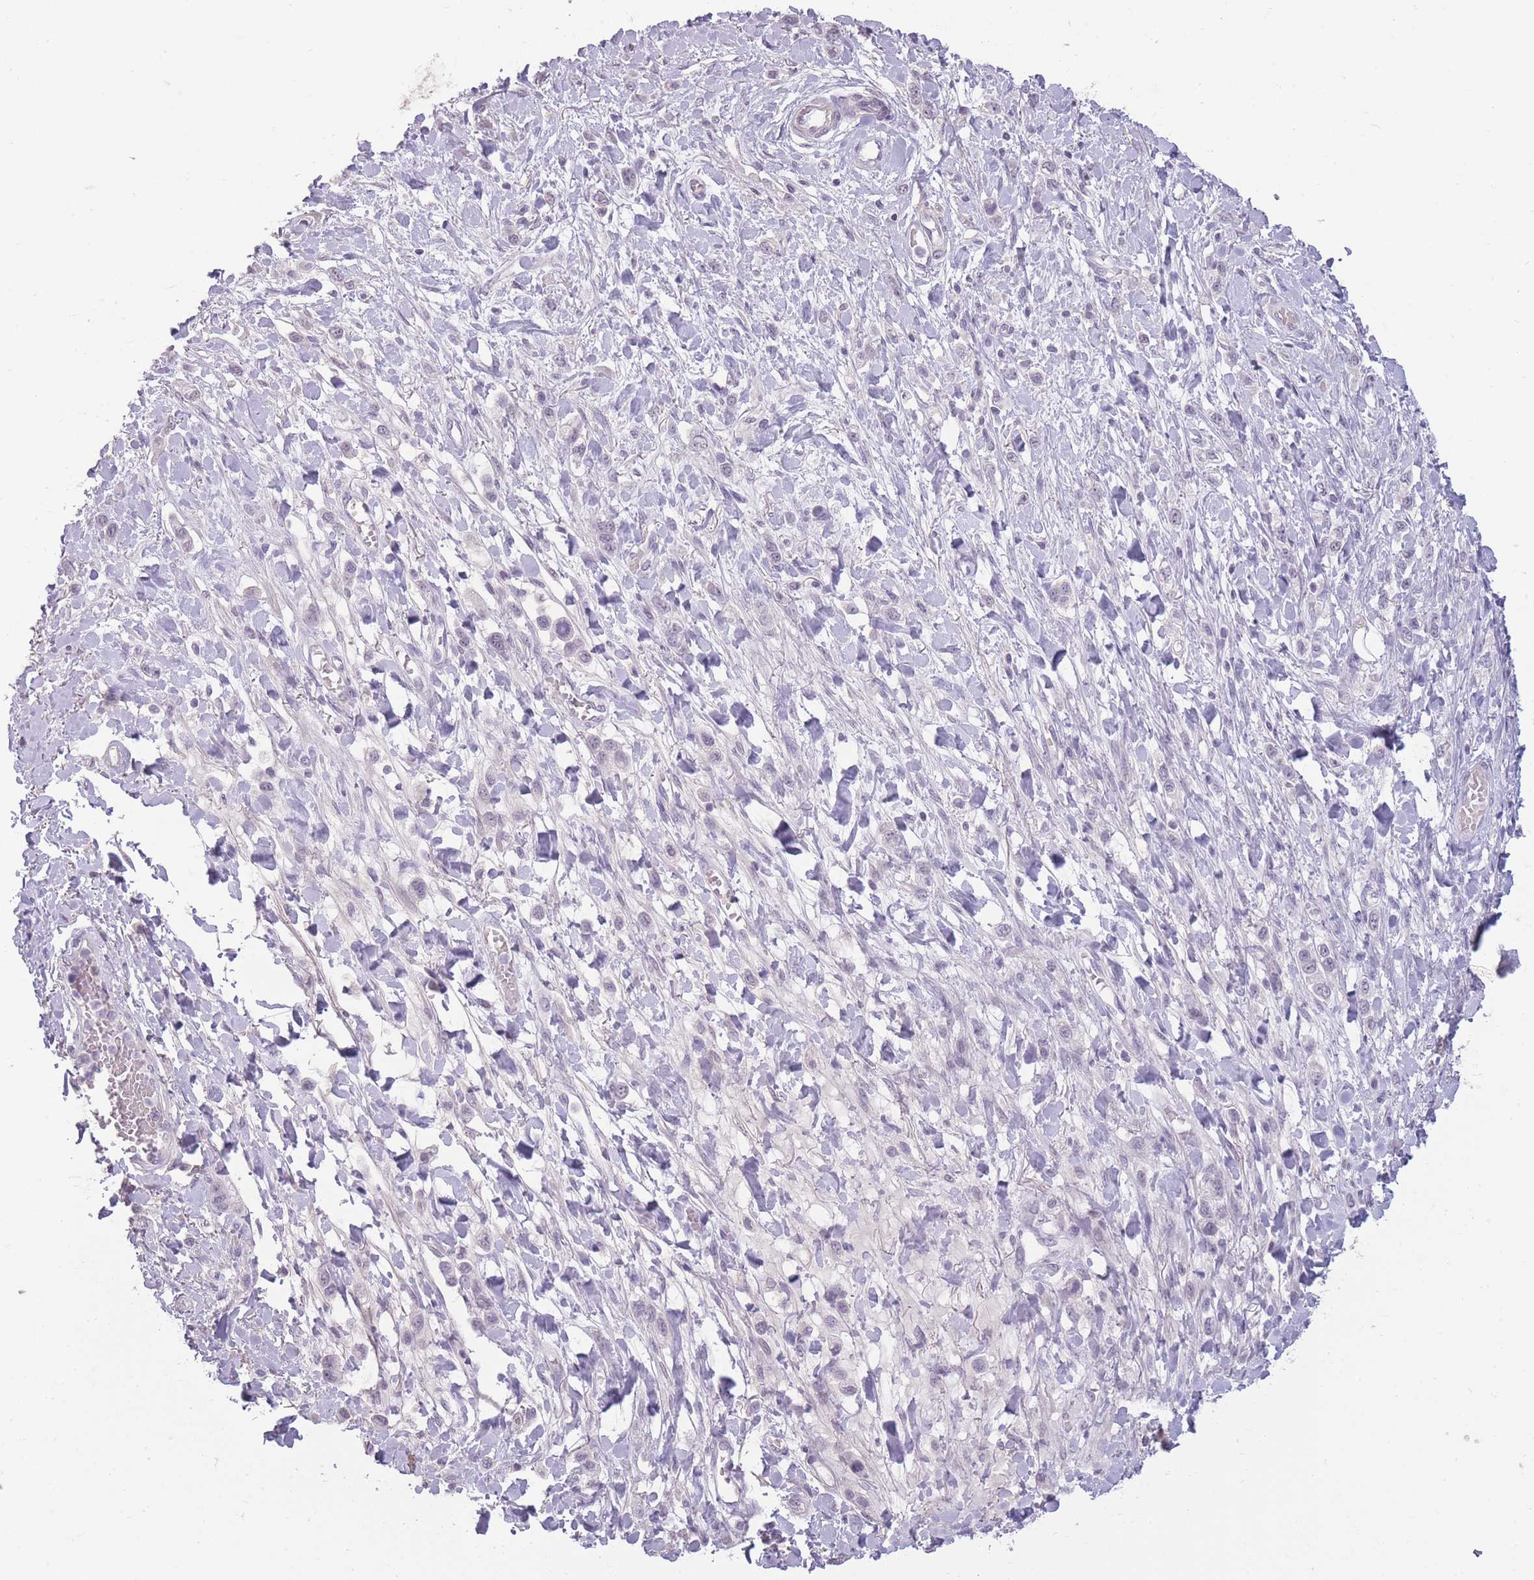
{"staining": {"intensity": "negative", "quantity": "none", "location": "none"}, "tissue": "stomach cancer", "cell_type": "Tumor cells", "image_type": "cancer", "snomed": [{"axis": "morphology", "description": "Adenocarcinoma, NOS"}, {"axis": "topography", "description": "Stomach"}], "caption": "The IHC histopathology image has no significant positivity in tumor cells of adenocarcinoma (stomach) tissue.", "gene": "ZBTB24", "patient": {"sex": "female", "age": 65}}